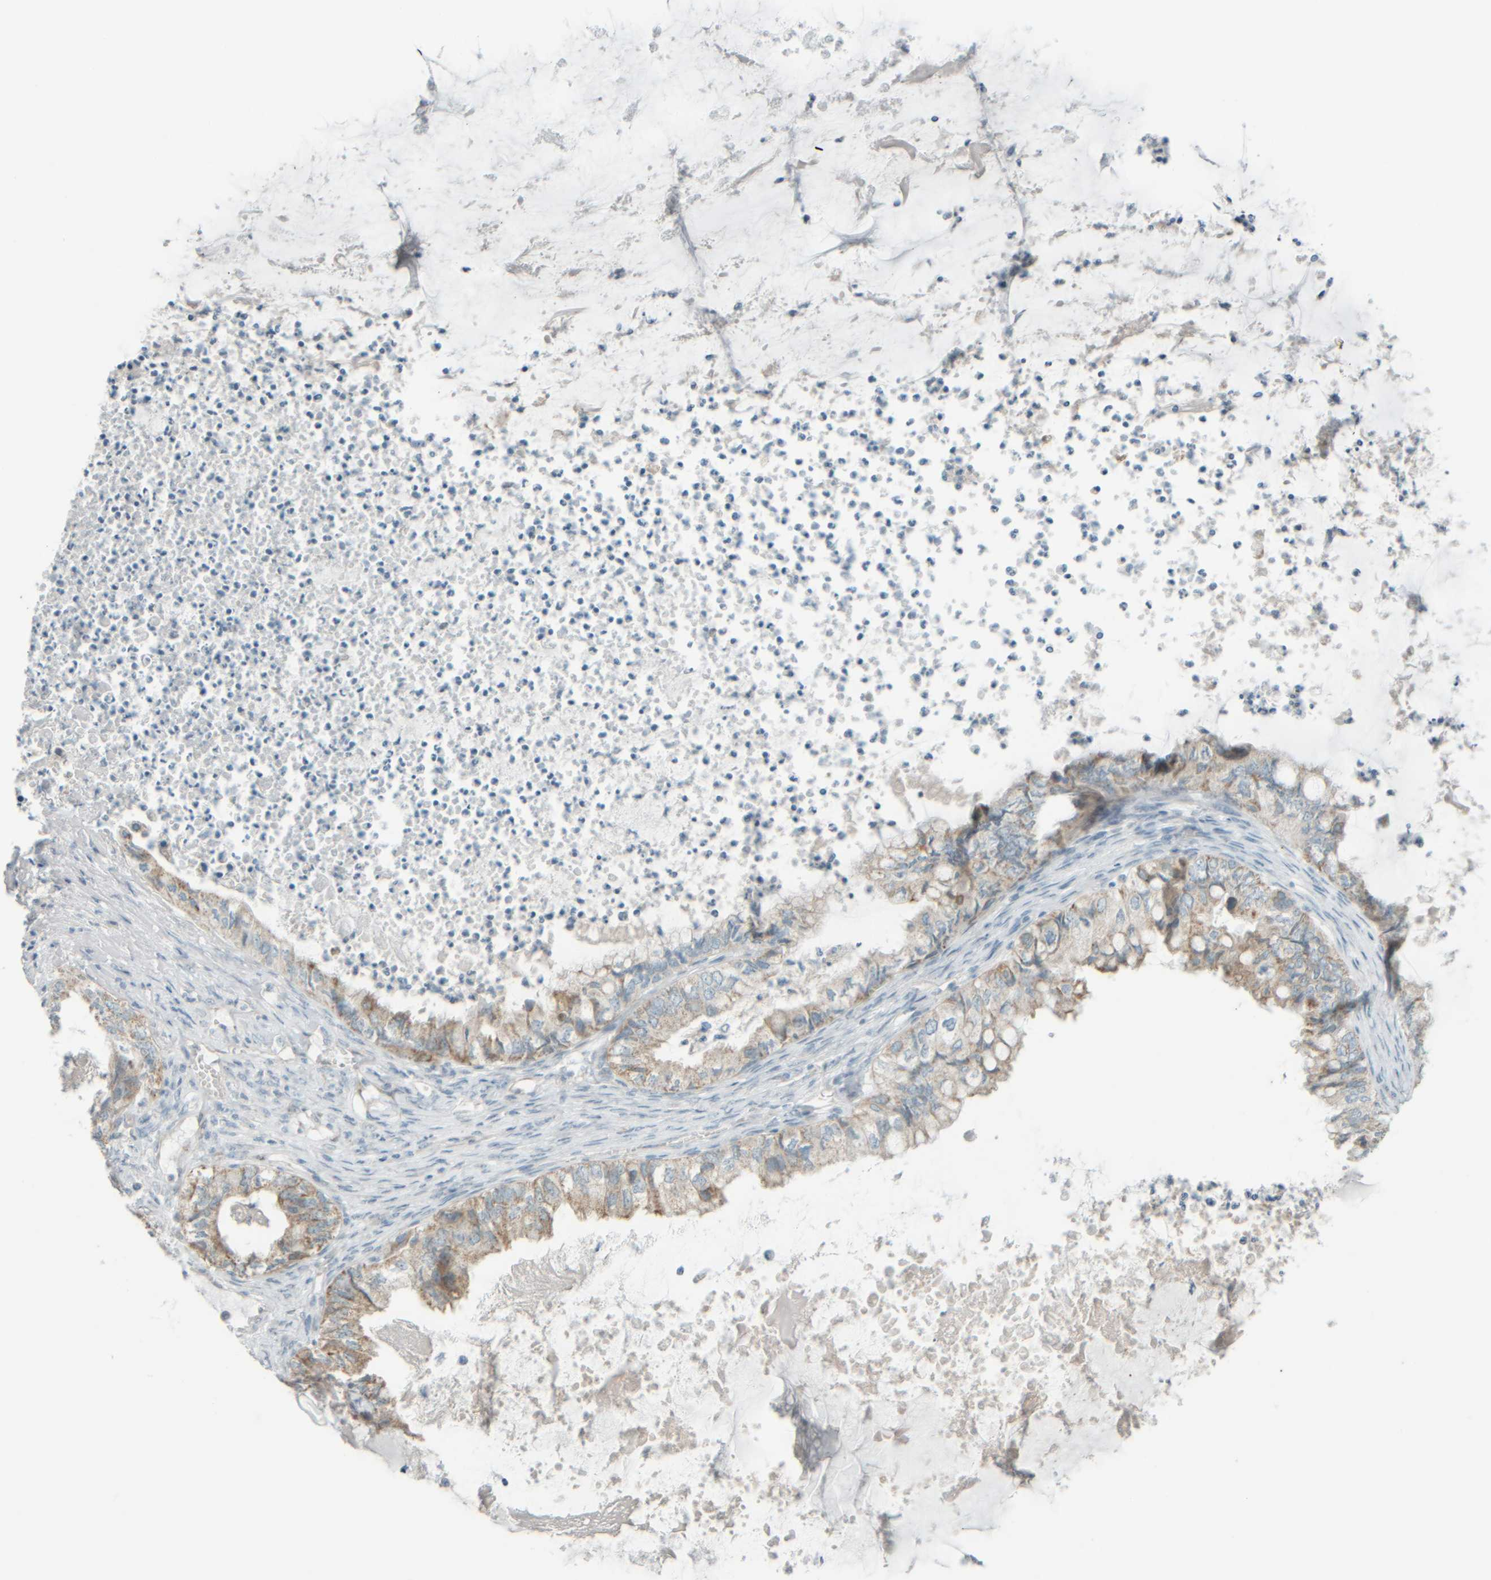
{"staining": {"intensity": "weak", "quantity": "25%-75%", "location": "cytoplasmic/membranous"}, "tissue": "ovarian cancer", "cell_type": "Tumor cells", "image_type": "cancer", "snomed": [{"axis": "morphology", "description": "Cystadenocarcinoma, mucinous, NOS"}, {"axis": "topography", "description": "Ovary"}], "caption": "IHC (DAB) staining of human ovarian cancer (mucinous cystadenocarcinoma) demonstrates weak cytoplasmic/membranous protein staining in about 25%-75% of tumor cells.", "gene": "PTGES3L-AARSD1", "patient": {"sex": "female", "age": 80}}